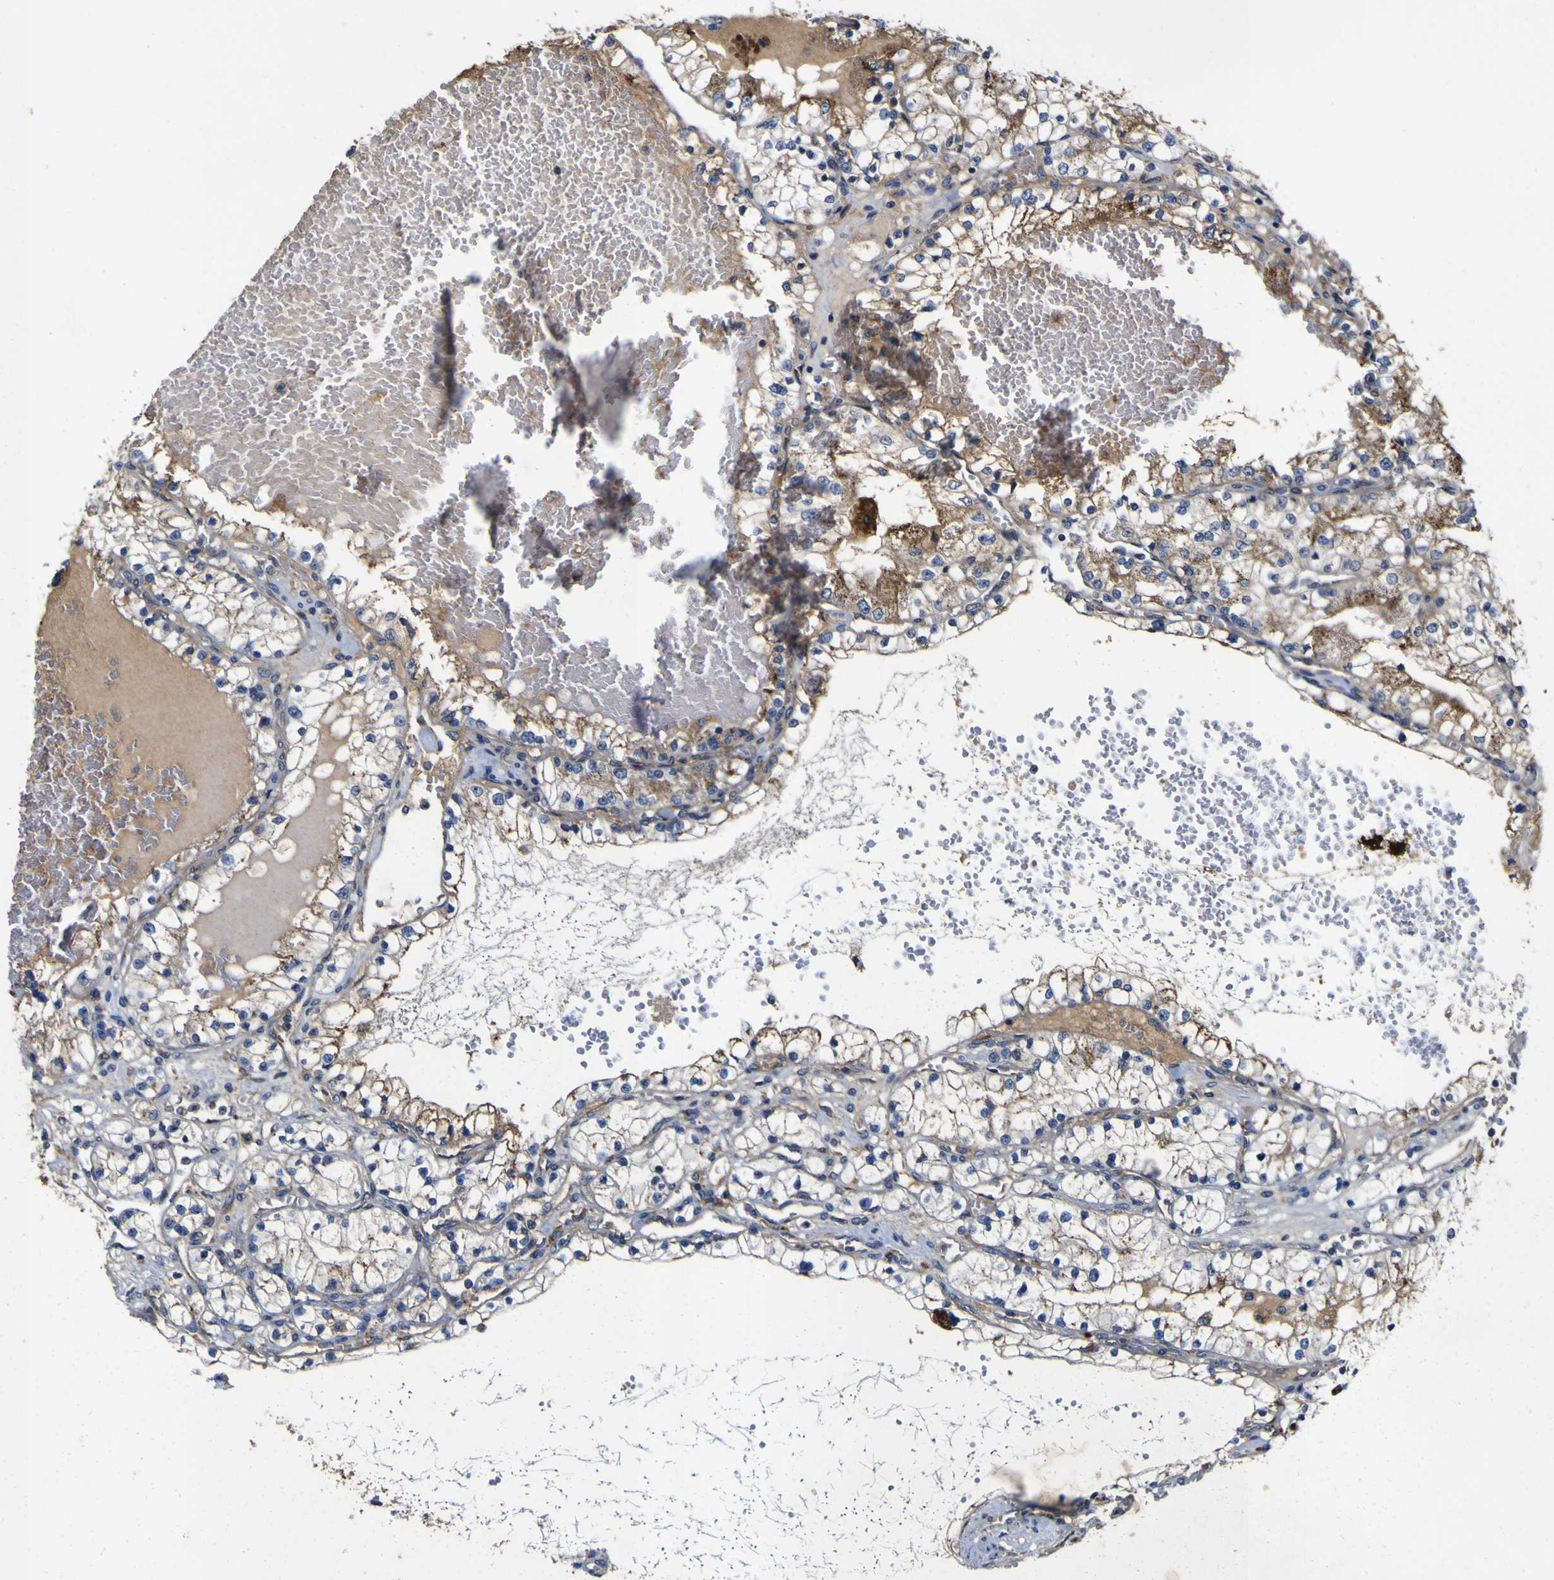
{"staining": {"intensity": "moderate", "quantity": ">75%", "location": "cytoplasmic/membranous"}, "tissue": "renal cancer", "cell_type": "Tumor cells", "image_type": "cancer", "snomed": [{"axis": "morphology", "description": "Adenocarcinoma, NOS"}, {"axis": "topography", "description": "Kidney"}], "caption": "Approximately >75% of tumor cells in renal adenocarcinoma exhibit moderate cytoplasmic/membranous protein staining as visualized by brown immunohistochemical staining.", "gene": "COA1", "patient": {"sex": "male", "age": 68}}